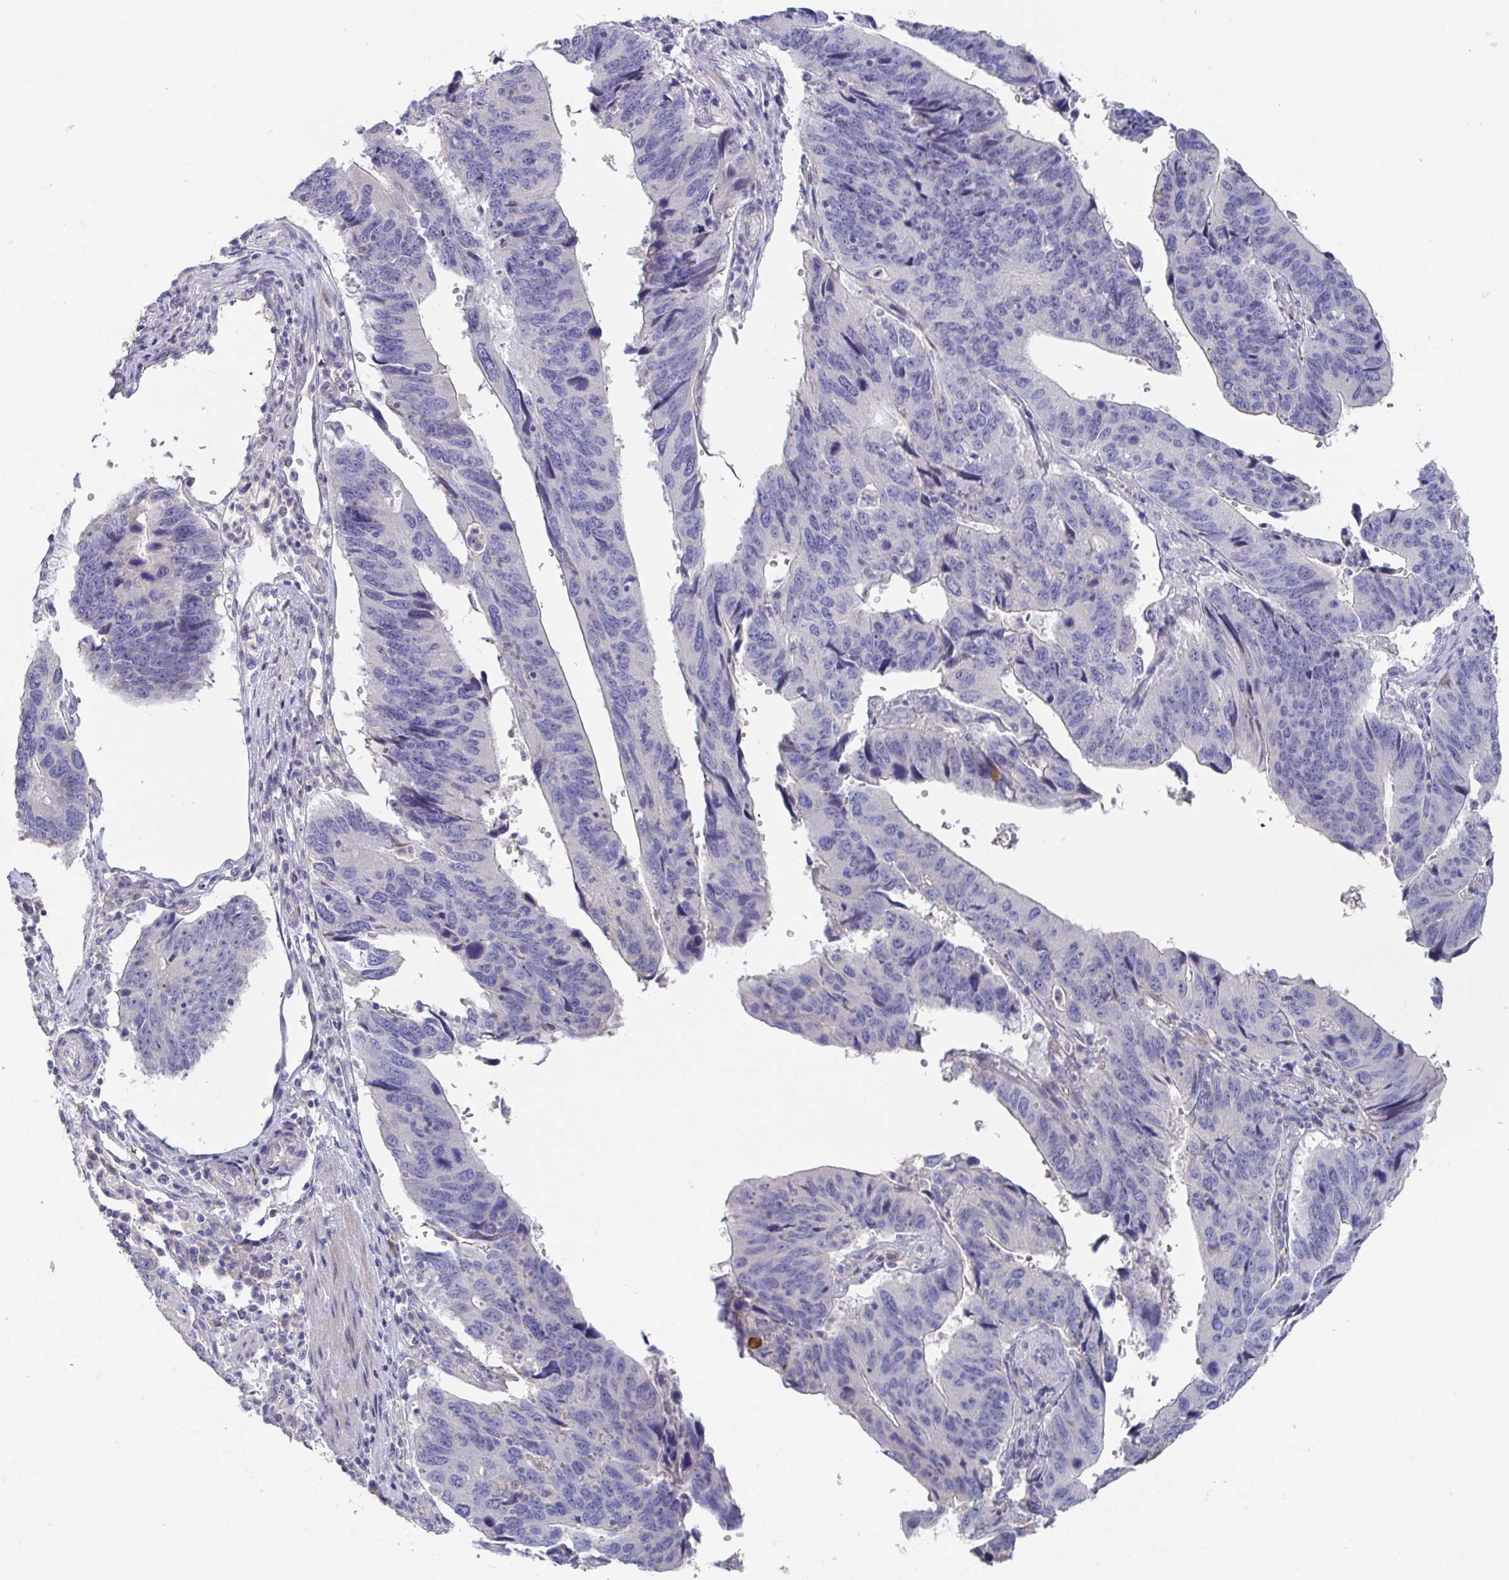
{"staining": {"intensity": "negative", "quantity": "none", "location": "none"}, "tissue": "stomach cancer", "cell_type": "Tumor cells", "image_type": "cancer", "snomed": [{"axis": "morphology", "description": "Adenocarcinoma, NOS"}, {"axis": "topography", "description": "Stomach"}], "caption": "An immunohistochemistry (IHC) histopathology image of adenocarcinoma (stomach) is shown. There is no staining in tumor cells of adenocarcinoma (stomach).", "gene": "ANO5", "patient": {"sex": "male", "age": 59}}